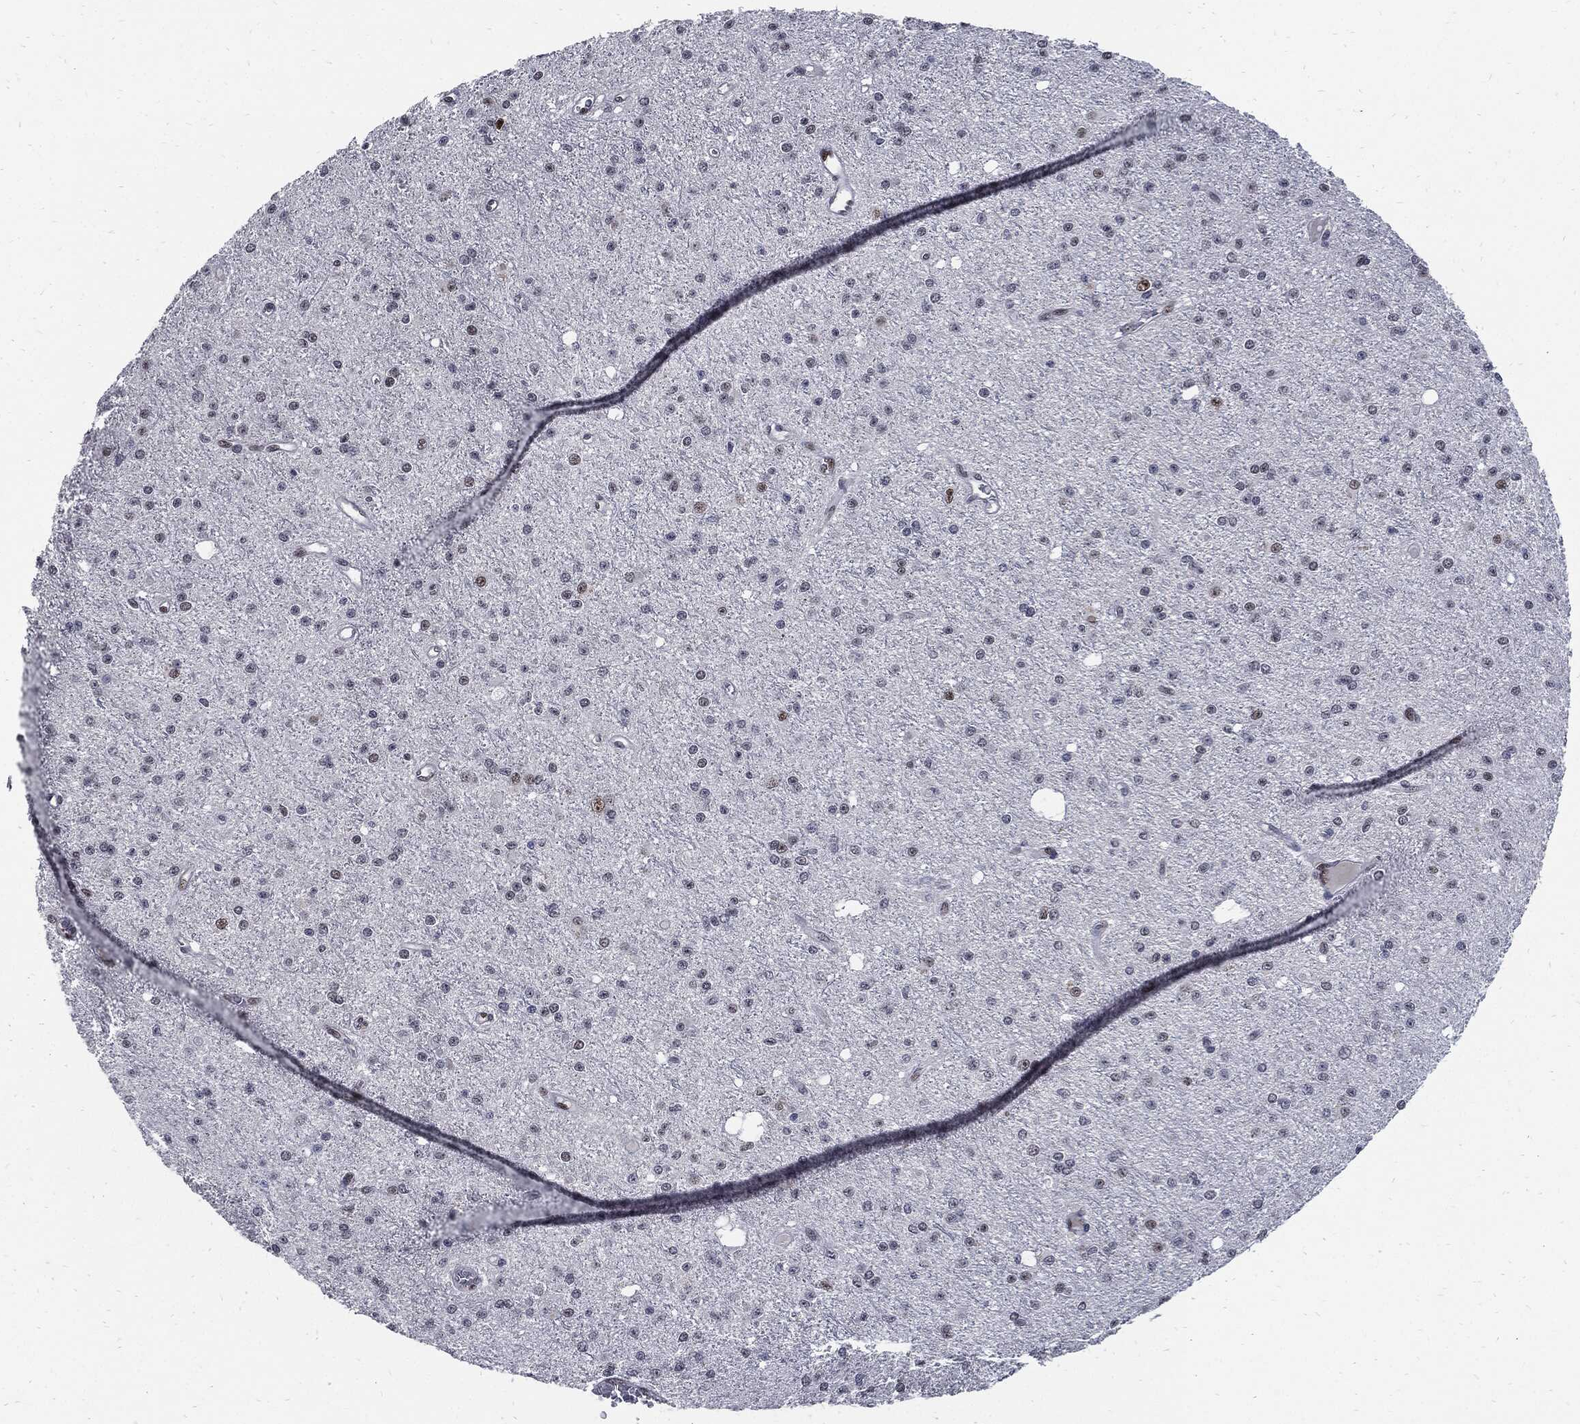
{"staining": {"intensity": "negative", "quantity": "none", "location": "none"}, "tissue": "glioma", "cell_type": "Tumor cells", "image_type": "cancer", "snomed": [{"axis": "morphology", "description": "Glioma, malignant, Low grade"}, {"axis": "topography", "description": "Brain"}], "caption": "Immunohistochemistry (IHC) photomicrograph of neoplastic tissue: human low-grade glioma (malignant) stained with DAB demonstrates no significant protein expression in tumor cells.", "gene": "NBN", "patient": {"sex": "male", "age": 27}}